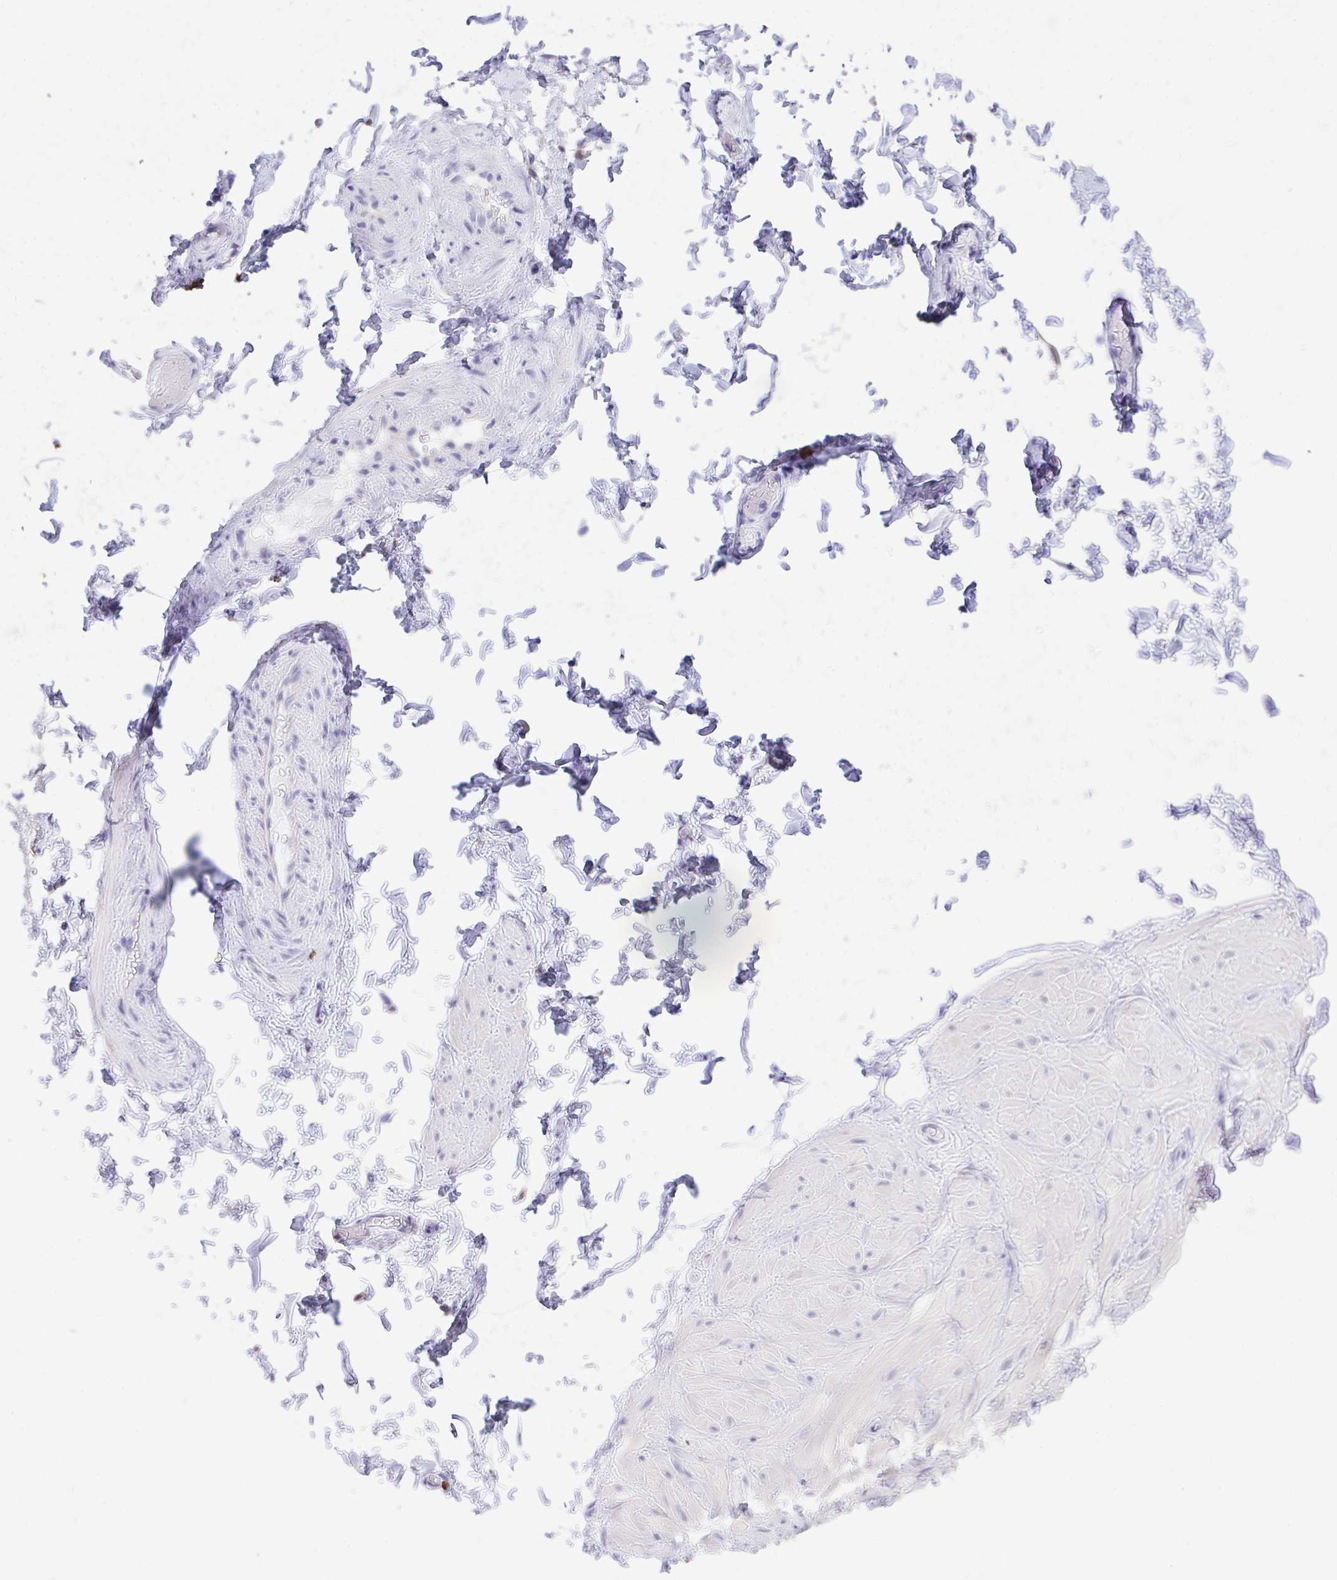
{"staining": {"intensity": "negative", "quantity": "none", "location": "none"}, "tissue": "adipose tissue", "cell_type": "Adipocytes", "image_type": "normal", "snomed": [{"axis": "morphology", "description": "Normal tissue, NOS"}, {"axis": "topography", "description": "Epididymis, spermatic cord, NOS"}, {"axis": "topography", "description": "Epididymis"}, {"axis": "topography", "description": "Peripheral nerve tissue"}], "caption": "High magnification brightfield microscopy of normal adipose tissue stained with DAB (brown) and counterstained with hematoxylin (blue): adipocytes show no significant staining.", "gene": "PSD", "patient": {"sex": "male", "age": 29}}